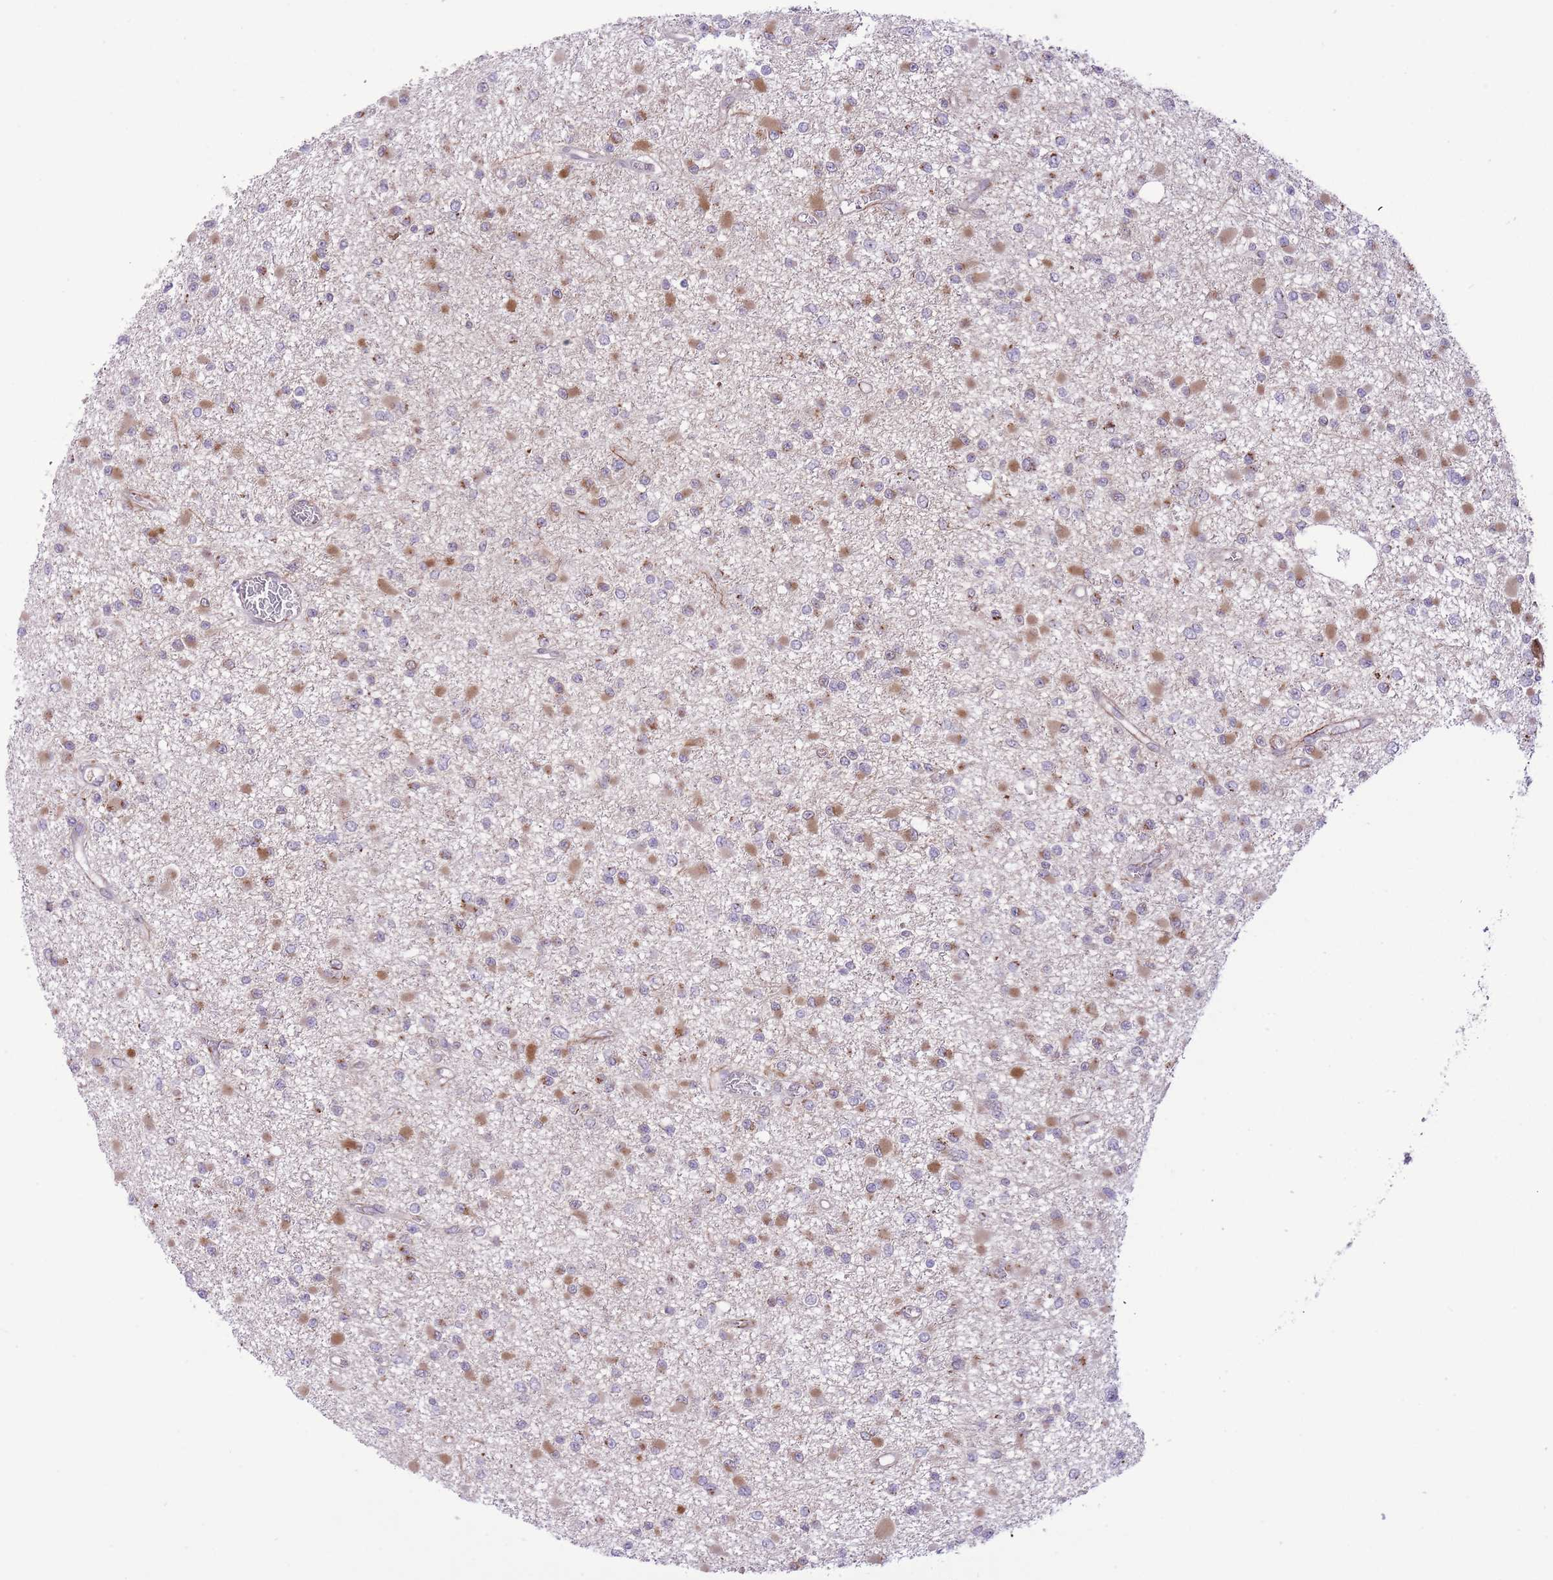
{"staining": {"intensity": "moderate", "quantity": "25%-75%", "location": "cytoplasmic/membranous"}, "tissue": "glioma", "cell_type": "Tumor cells", "image_type": "cancer", "snomed": [{"axis": "morphology", "description": "Glioma, malignant, Low grade"}, {"axis": "topography", "description": "Brain"}], "caption": "A brown stain highlights moderate cytoplasmic/membranous staining of a protein in human malignant glioma (low-grade) tumor cells.", "gene": "ZBED5", "patient": {"sex": "female", "age": 22}}